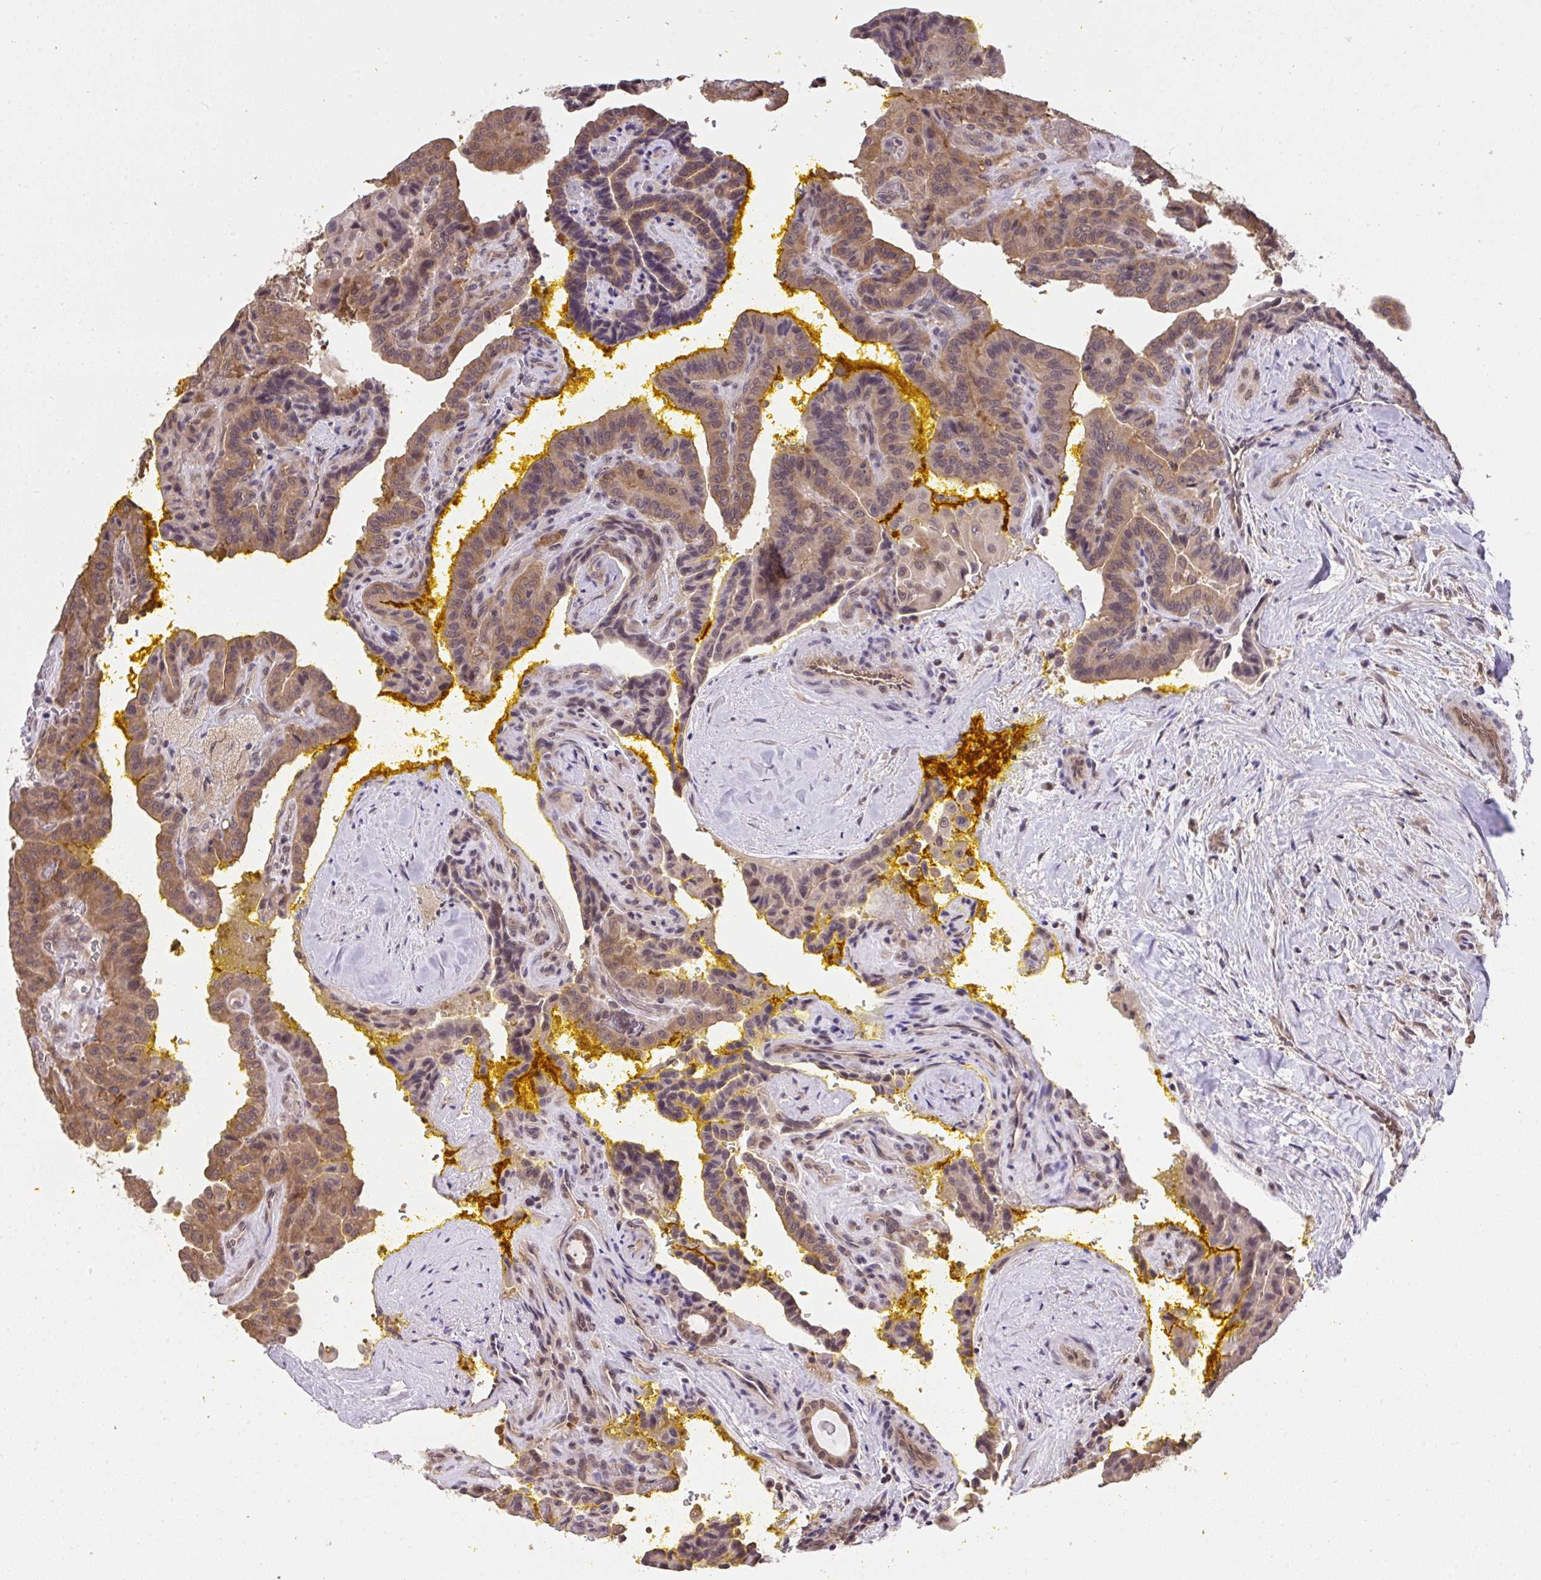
{"staining": {"intensity": "moderate", "quantity": ">75%", "location": "cytoplasmic/membranous"}, "tissue": "thyroid cancer", "cell_type": "Tumor cells", "image_type": "cancer", "snomed": [{"axis": "morphology", "description": "Papillary adenocarcinoma, NOS"}, {"axis": "topography", "description": "Thyroid gland"}], "caption": "Immunohistochemistry of thyroid cancer exhibits medium levels of moderate cytoplasmic/membranous positivity in about >75% of tumor cells. (brown staining indicates protein expression, while blue staining denotes nuclei).", "gene": "C12orf57", "patient": {"sex": "male", "age": 87}}